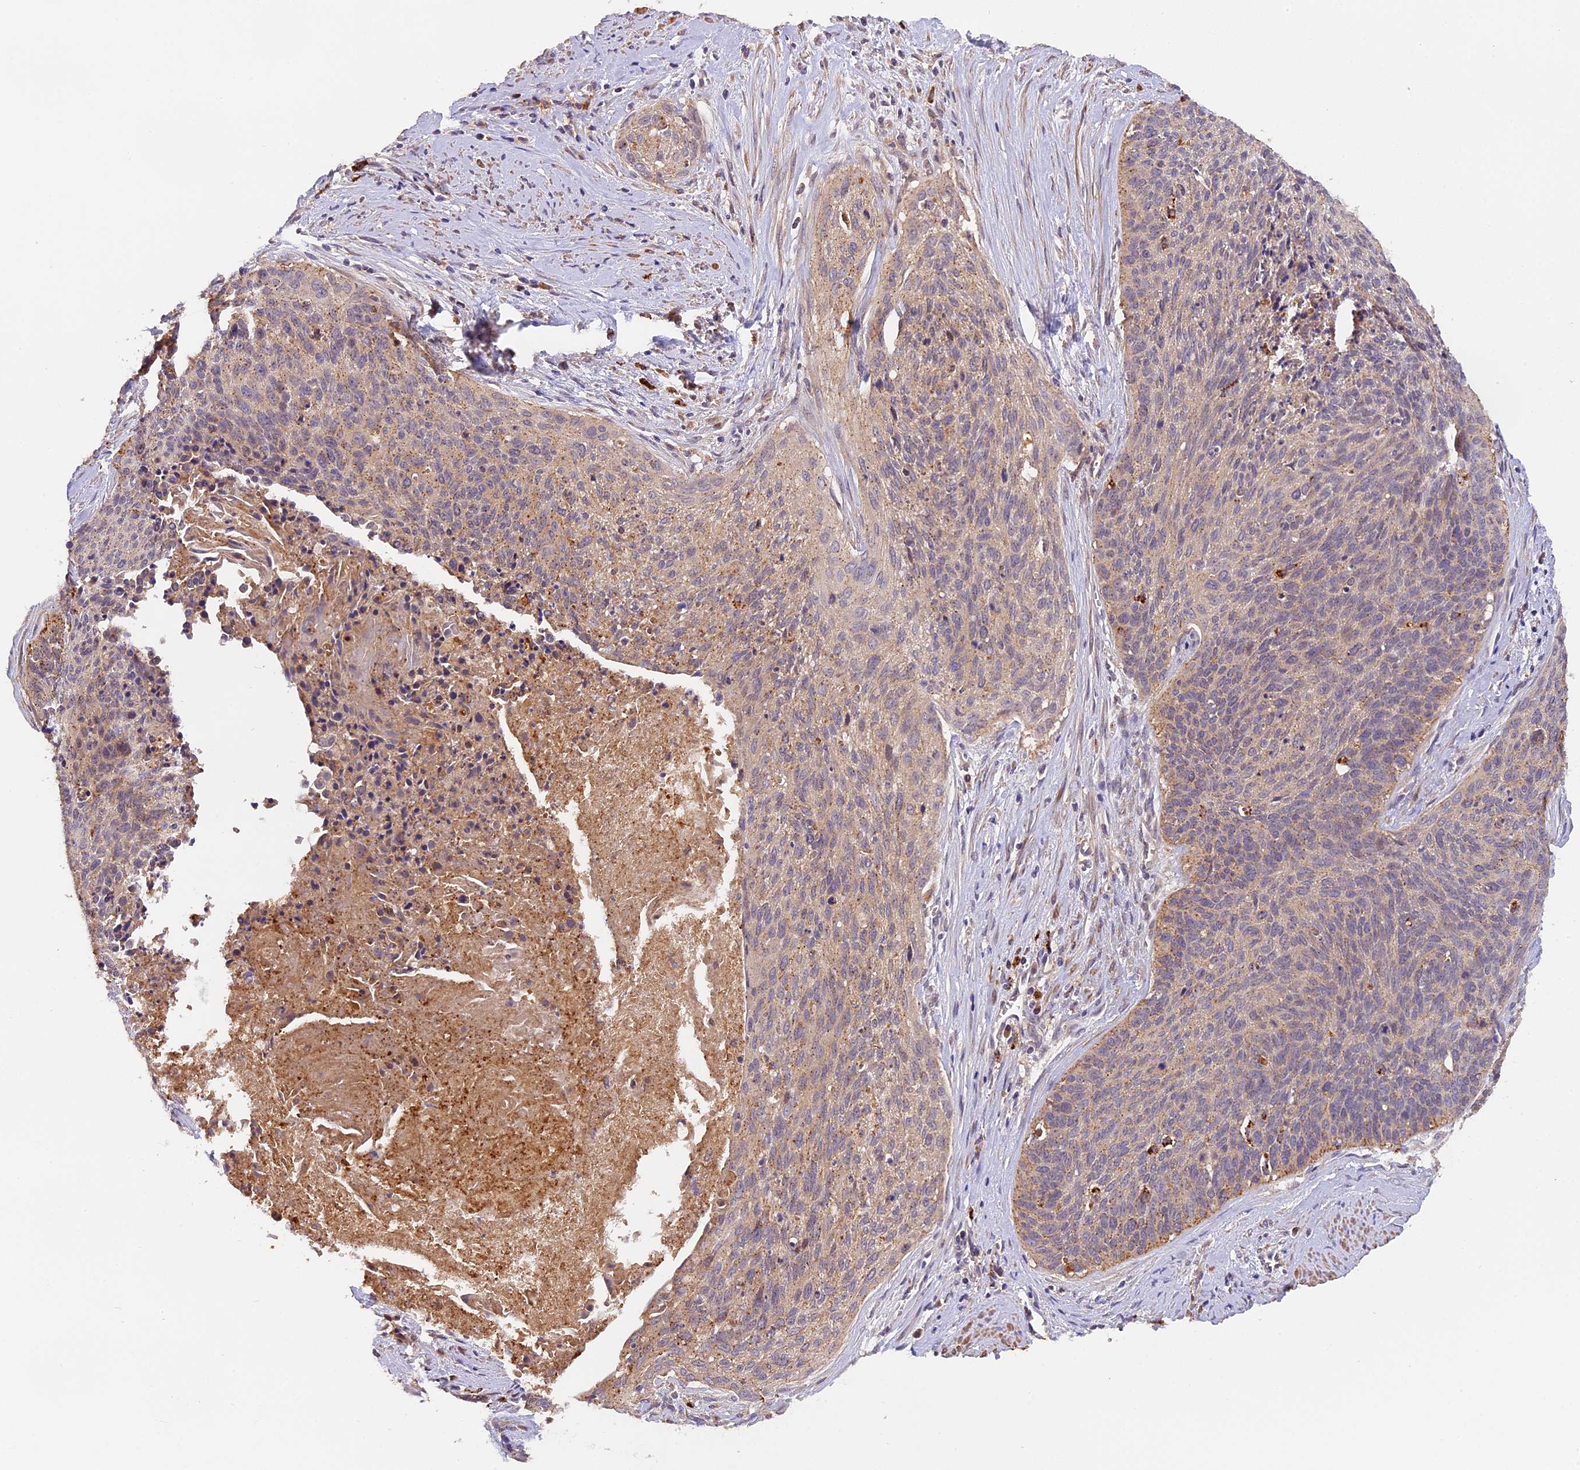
{"staining": {"intensity": "moderate", "quantity": "25%-75%", "location": "cytoplasmic/membranous"}, "tissue": "cervical cancer", "cell_type": "Tumor cells", "image_type": "cancer", "snomed": [{"axis": "morphology", "description": "Squamous cell carcinoma, NOS"}, {"axis": "topography", "description": "Cervix"}], "caption": "A photomicrograph of cervical cancer (squamous cell carcinoma) stained for a protein exhibits moderate cytoplasmic/membranous brown staining in tumor cells. Using DAB (brown) and hematoxylin (blue) stains, captured at high magnification using brightfield microscopy.", "gene": "COPE", "patient": {"sex": "female", "age": 55}}